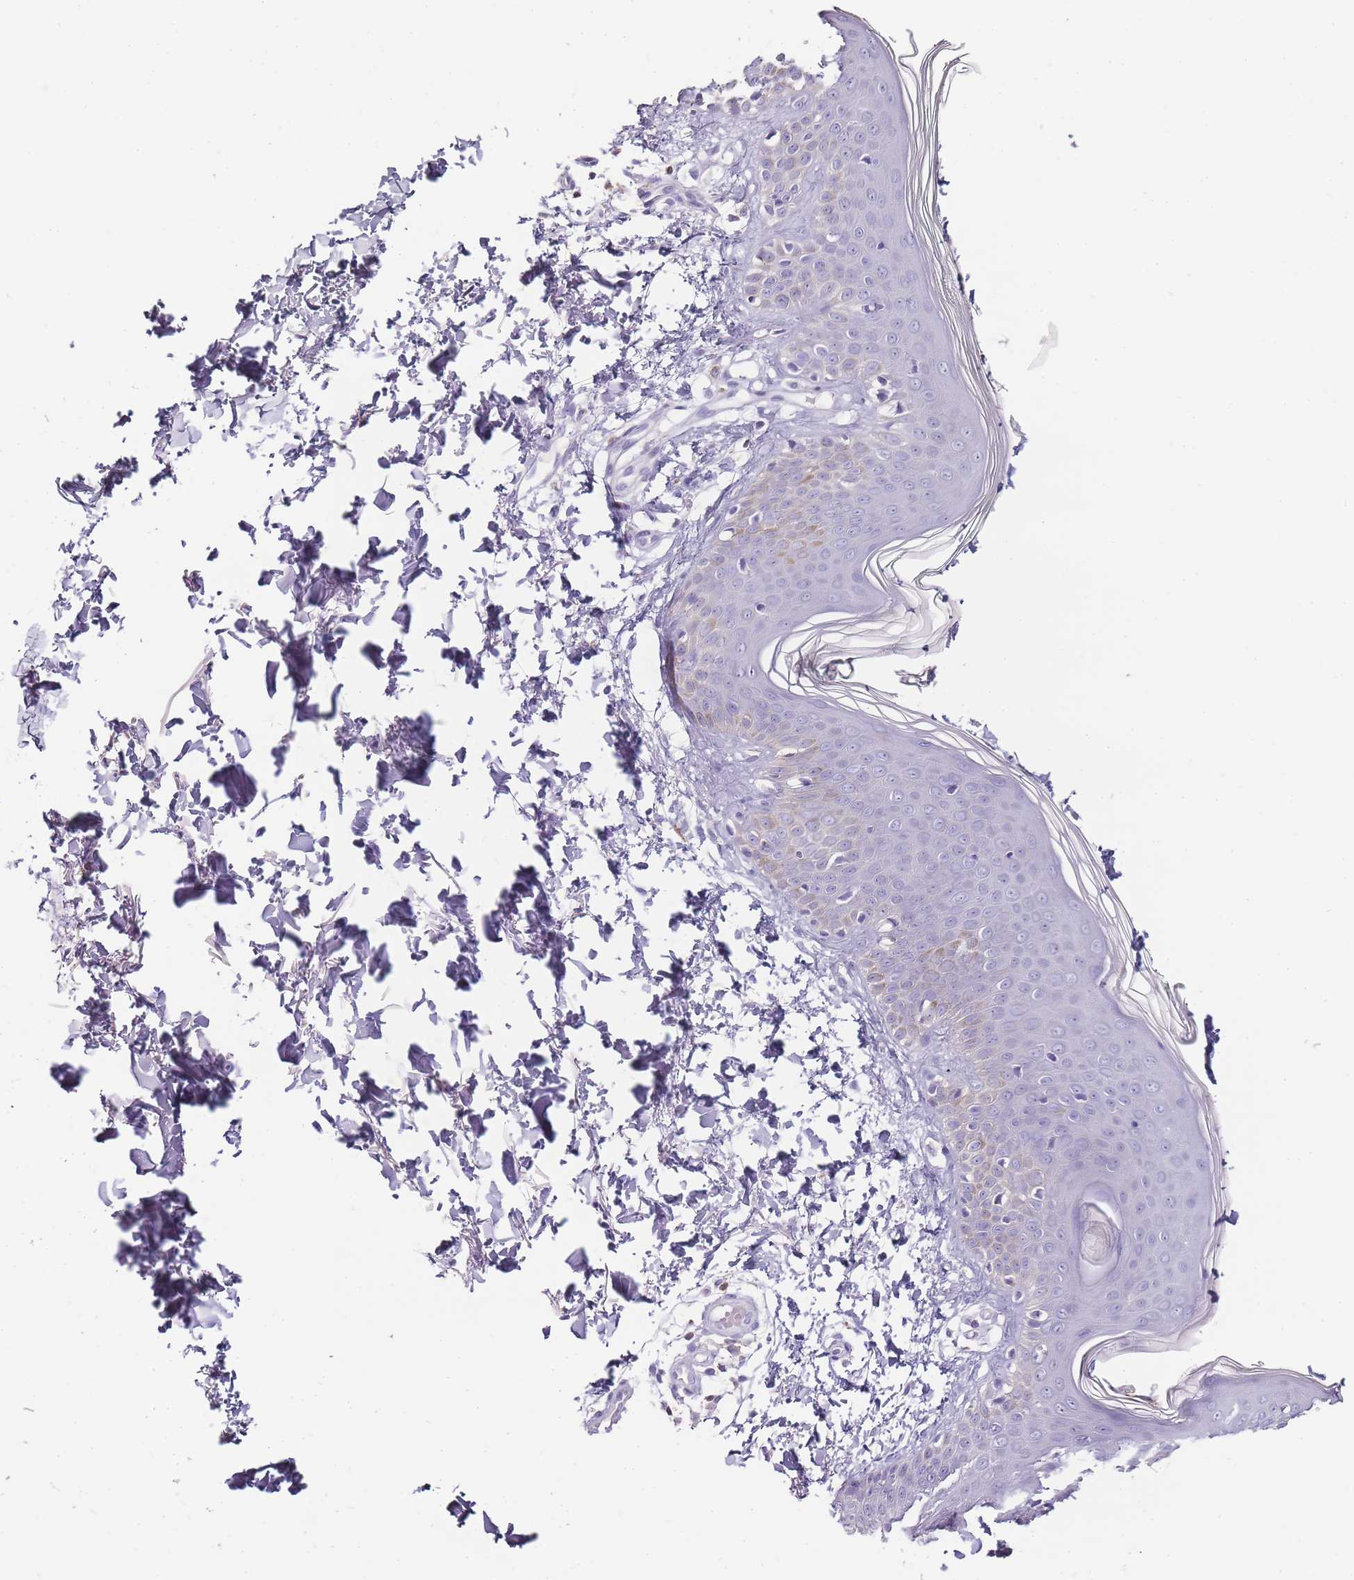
{"staining": {"intensity": "negative", "quantity": "none", "location": "none"}, "tissue": "skin", "cell_type": "Fibroblasts", "image_type": "normal", "snomed": [{"axis": "morphology", "description": "Normal tissue, NOS"}, {"axis": "topography", "description": "Skin"}], "caption": "Immunohistochemistry (IHC) photomicrograph of unremarkable skin: skin stained with DAB demonstrates no significant protein expression in fibroblasts.", "gene": "ZBP1", "patient": {"sex": "male", "age": 37}}